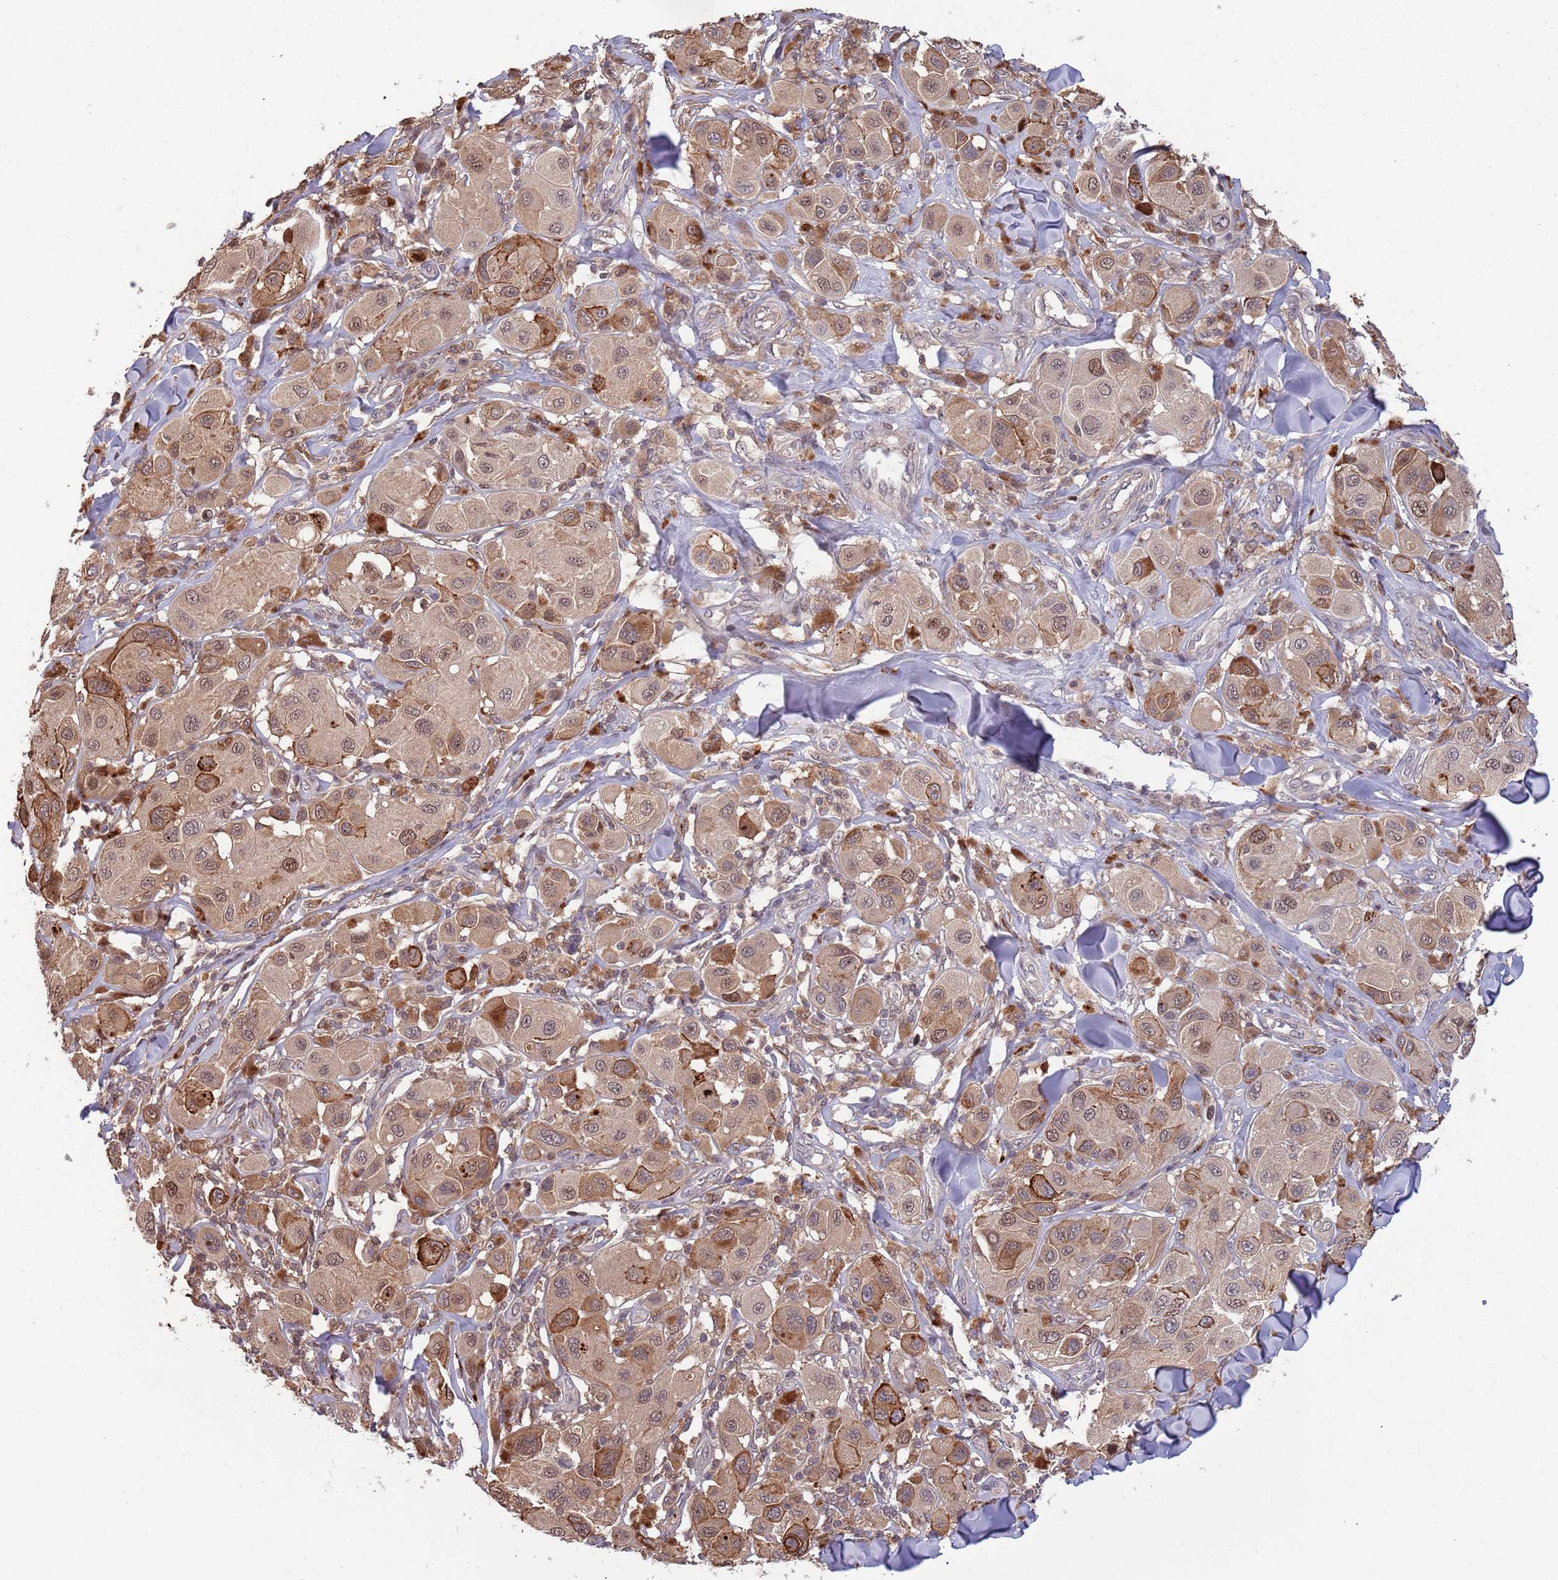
{"staining": {"intensity": "moderate", "quantity": ">75%", "location": "cytoplasmic/membranous,nuclear"}, "tissue": "melanoma", "cell_type": "Tumor cells", "image_type": "cancer", "snomed": [{"axis": "morphology", "description": "Malignant melanoma, Metastatic site"}, {"axis": "topography", "description": "Skin"}], "caption": "Immunohistochemical staining of human malignant melanoma (metastatic site) displays moderate cytoplasmic/membranous and nuclear protein staining in about >75% of tumor cells. The staining was performed using DAB (3,3'-diaminobenzidine), with brown indicating positive protein expression. Nuclei are stained blue with hematoxylin.", "gene": "SALL1", "patient": {"sex": "male", "age": 41}}